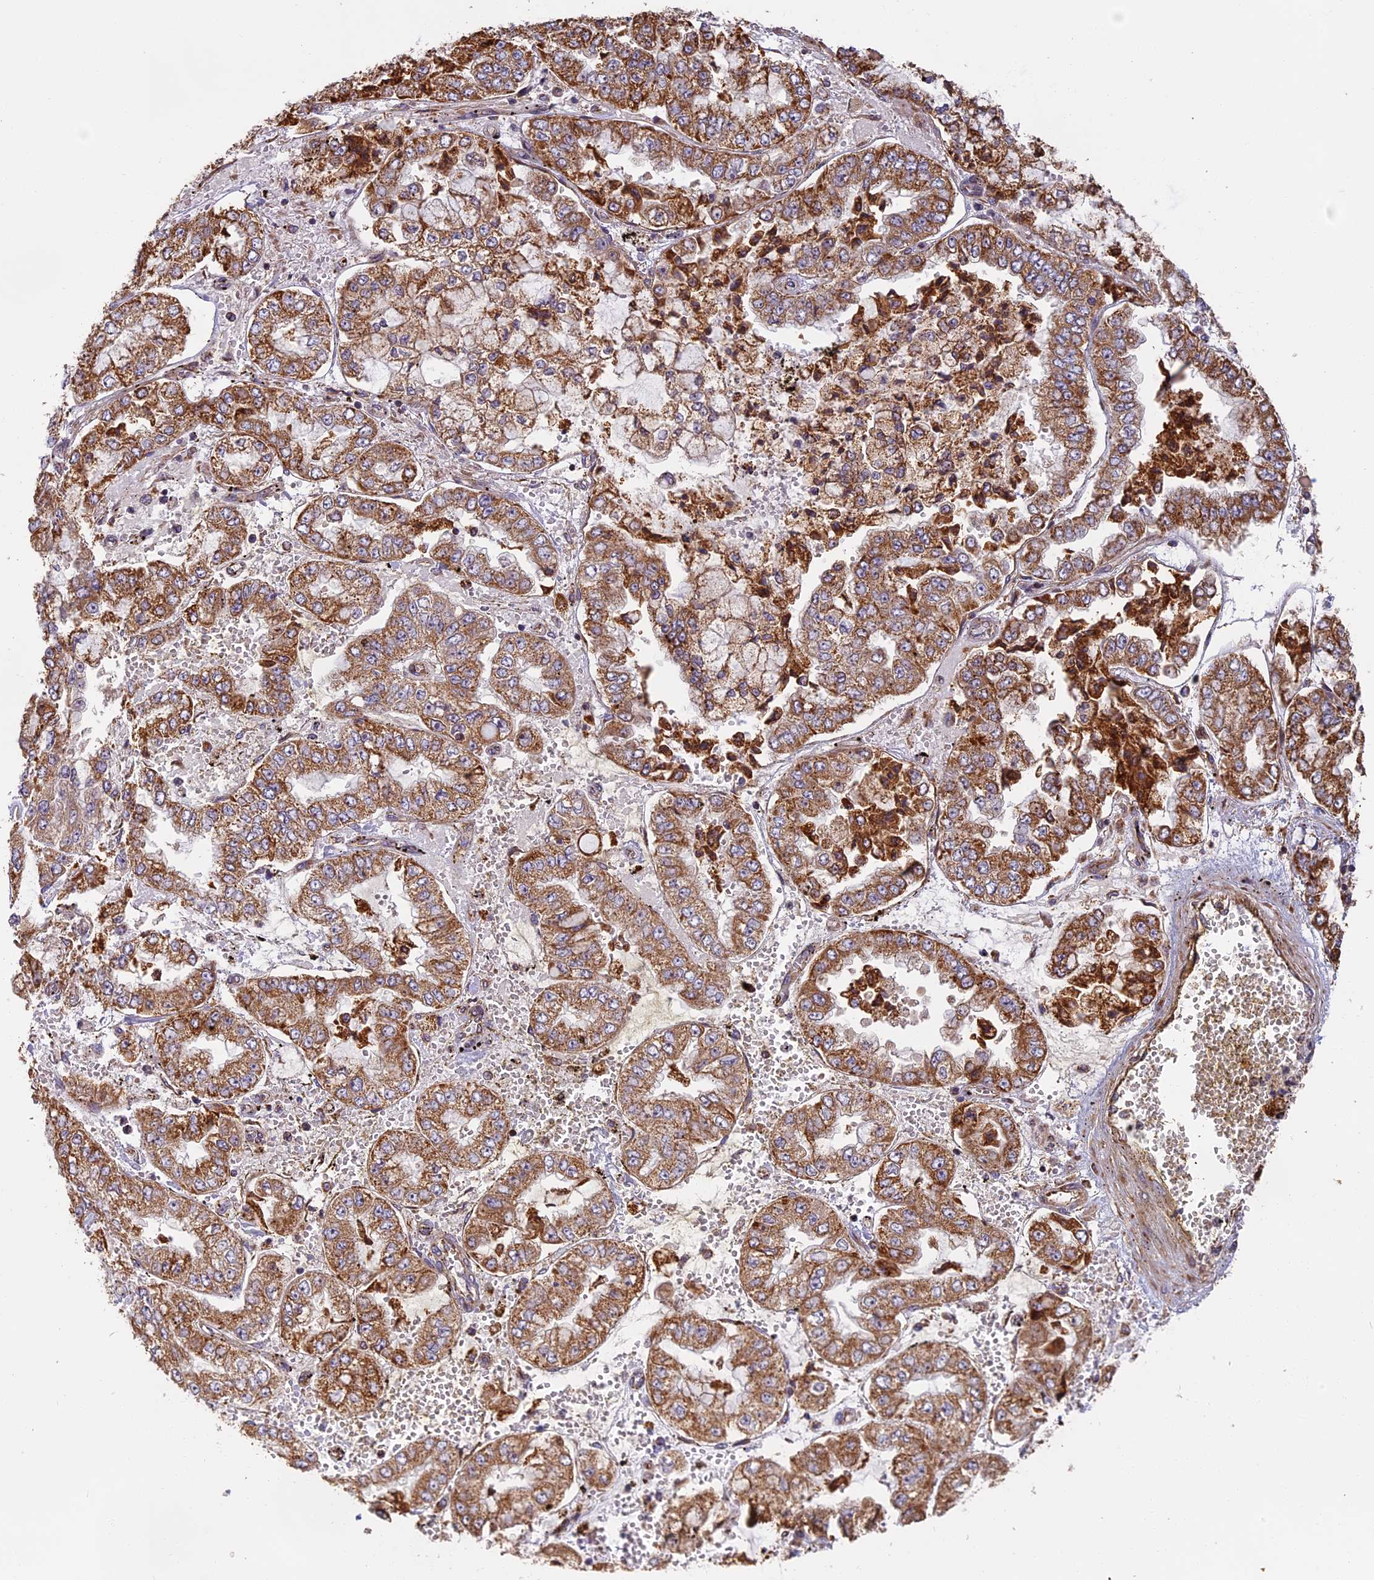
{"staining": {"intensity": "moderate", "quantity": ">75%", "location": "cytoplasmic/membranous"}, "tissue": "stomach cancer", "cell_type": "Tumor cells", "image_type": "cancer", "snomed": [{"axis": "morphology", "description": "Adenocarcinoma, NOS"}, {"axis": "topography", "description": "Stomach"}], "caption": "IHC photomicrograph of stomach cancer stained for a protein (brown), which shows medium levels of moderate cytoplasmic/membranous expression in about >75% of tumor cells.", "gene": "EDAR", "patient": {"sex": "male", "age": 76}}